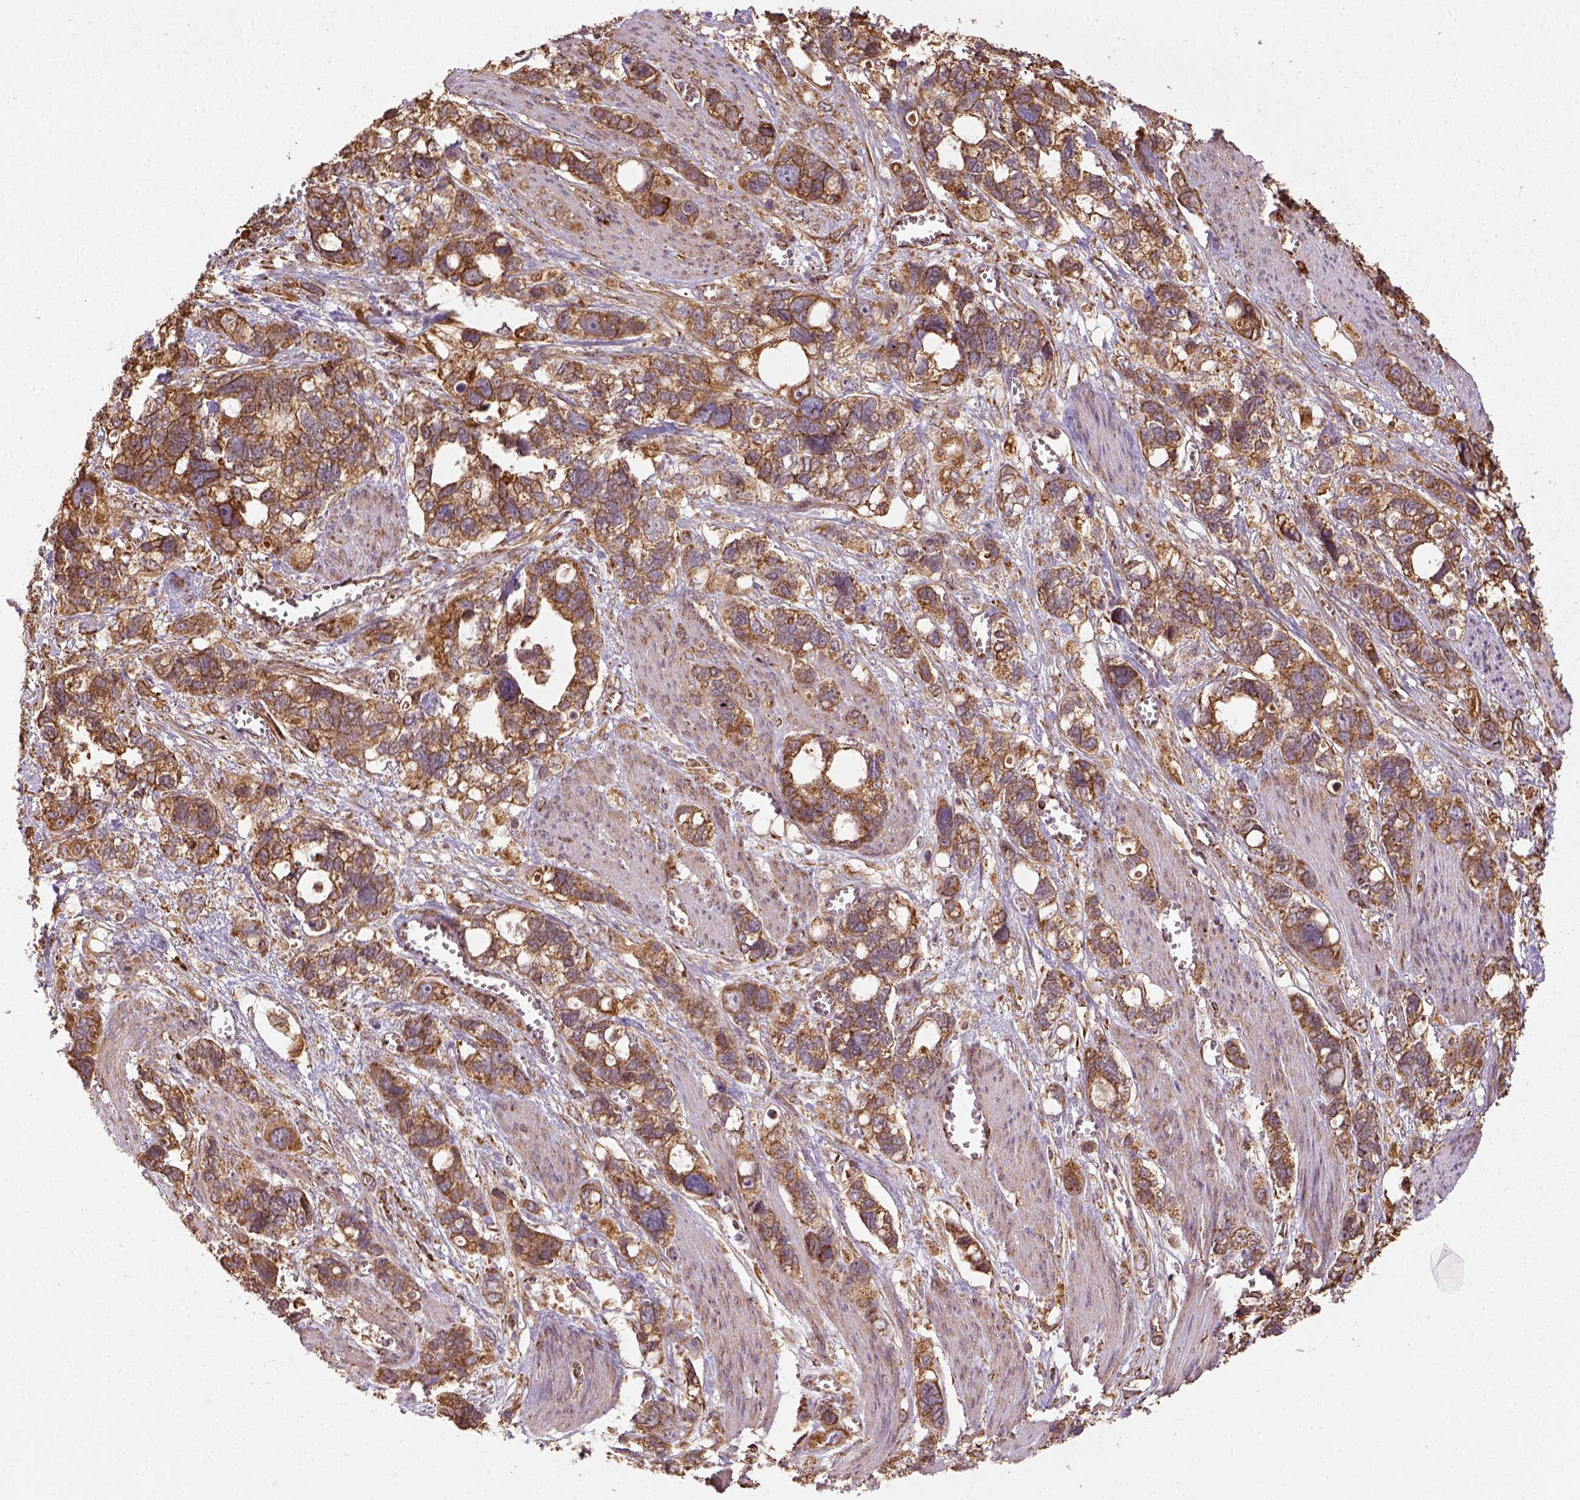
{"staining": {"intensity": "moderate", "quantity": ">75%", "location": "cytoplasmic/membranous"}, "tissue": "stomach cancer", "cell_type": "Tumor cells", "image_type": "cancer", "snomed": [{"axis": "morphology", "description": "Adenocarcinoma, NOS"}, {"axis": "topography", "description": "Stomach, upper"}], "caption": "Protein analysis of adenocarcinoma (stomach) tissue shows moderate cytoplasmic/membranous positivity in approximately >75% of tumor cells. (Brightfield microscopy of DAB IHC at high magnification).", "gene": "MAPK8IP3", "patient": {"sex": "female", "age": 81}}